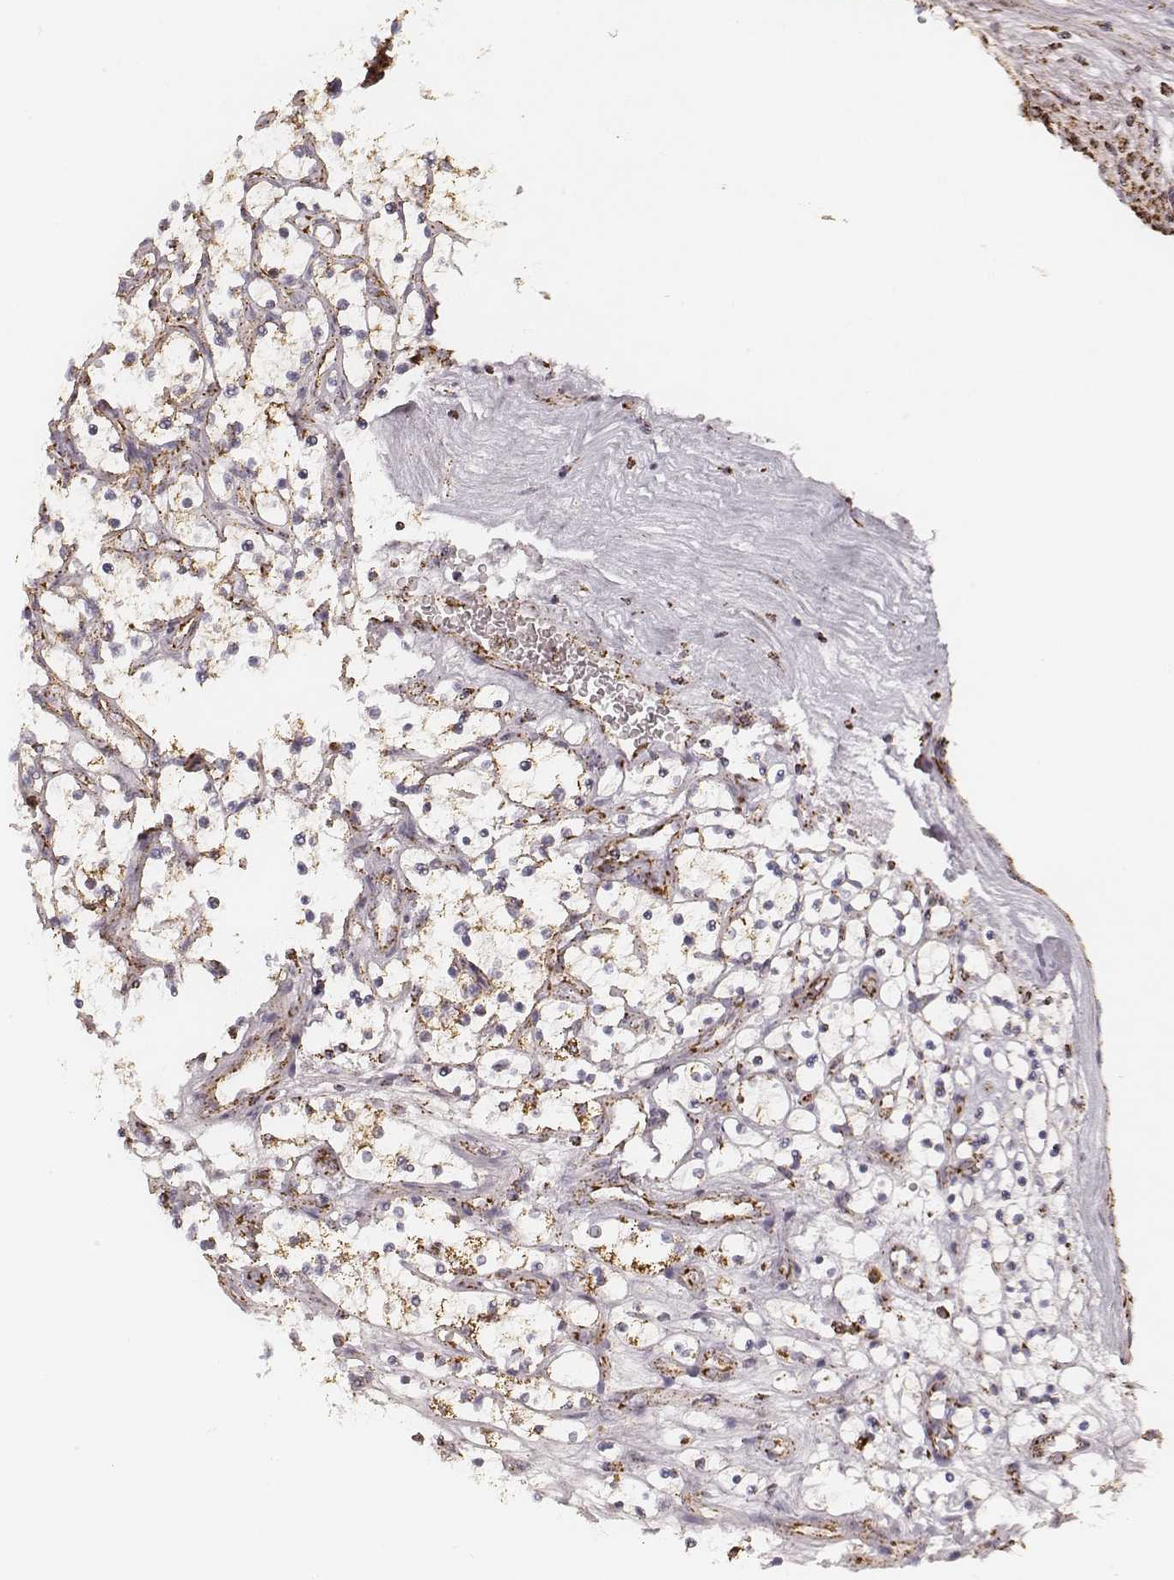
{"staining": {"intensity": "strong", "quantity": ">75%", "location": "cytoplasmic/membranous"}, "tissue": "renal cancer", "cell_type": "Tumor cells", "image_type": "cancer", "snomed": [{"axis": "morphology", "description": "Adenocarcinoma, NOS"}, {"axis": "topography", "description": "Kidney"}], "caption": "Brown immunohistochemical staining in human adenocarcinoma (renal) demonstrates strong cytoplasmic/membranous positivity in about >75% of tumor cells.", "gene": "CS", "patient": {"sex": "female", "age": 69}}